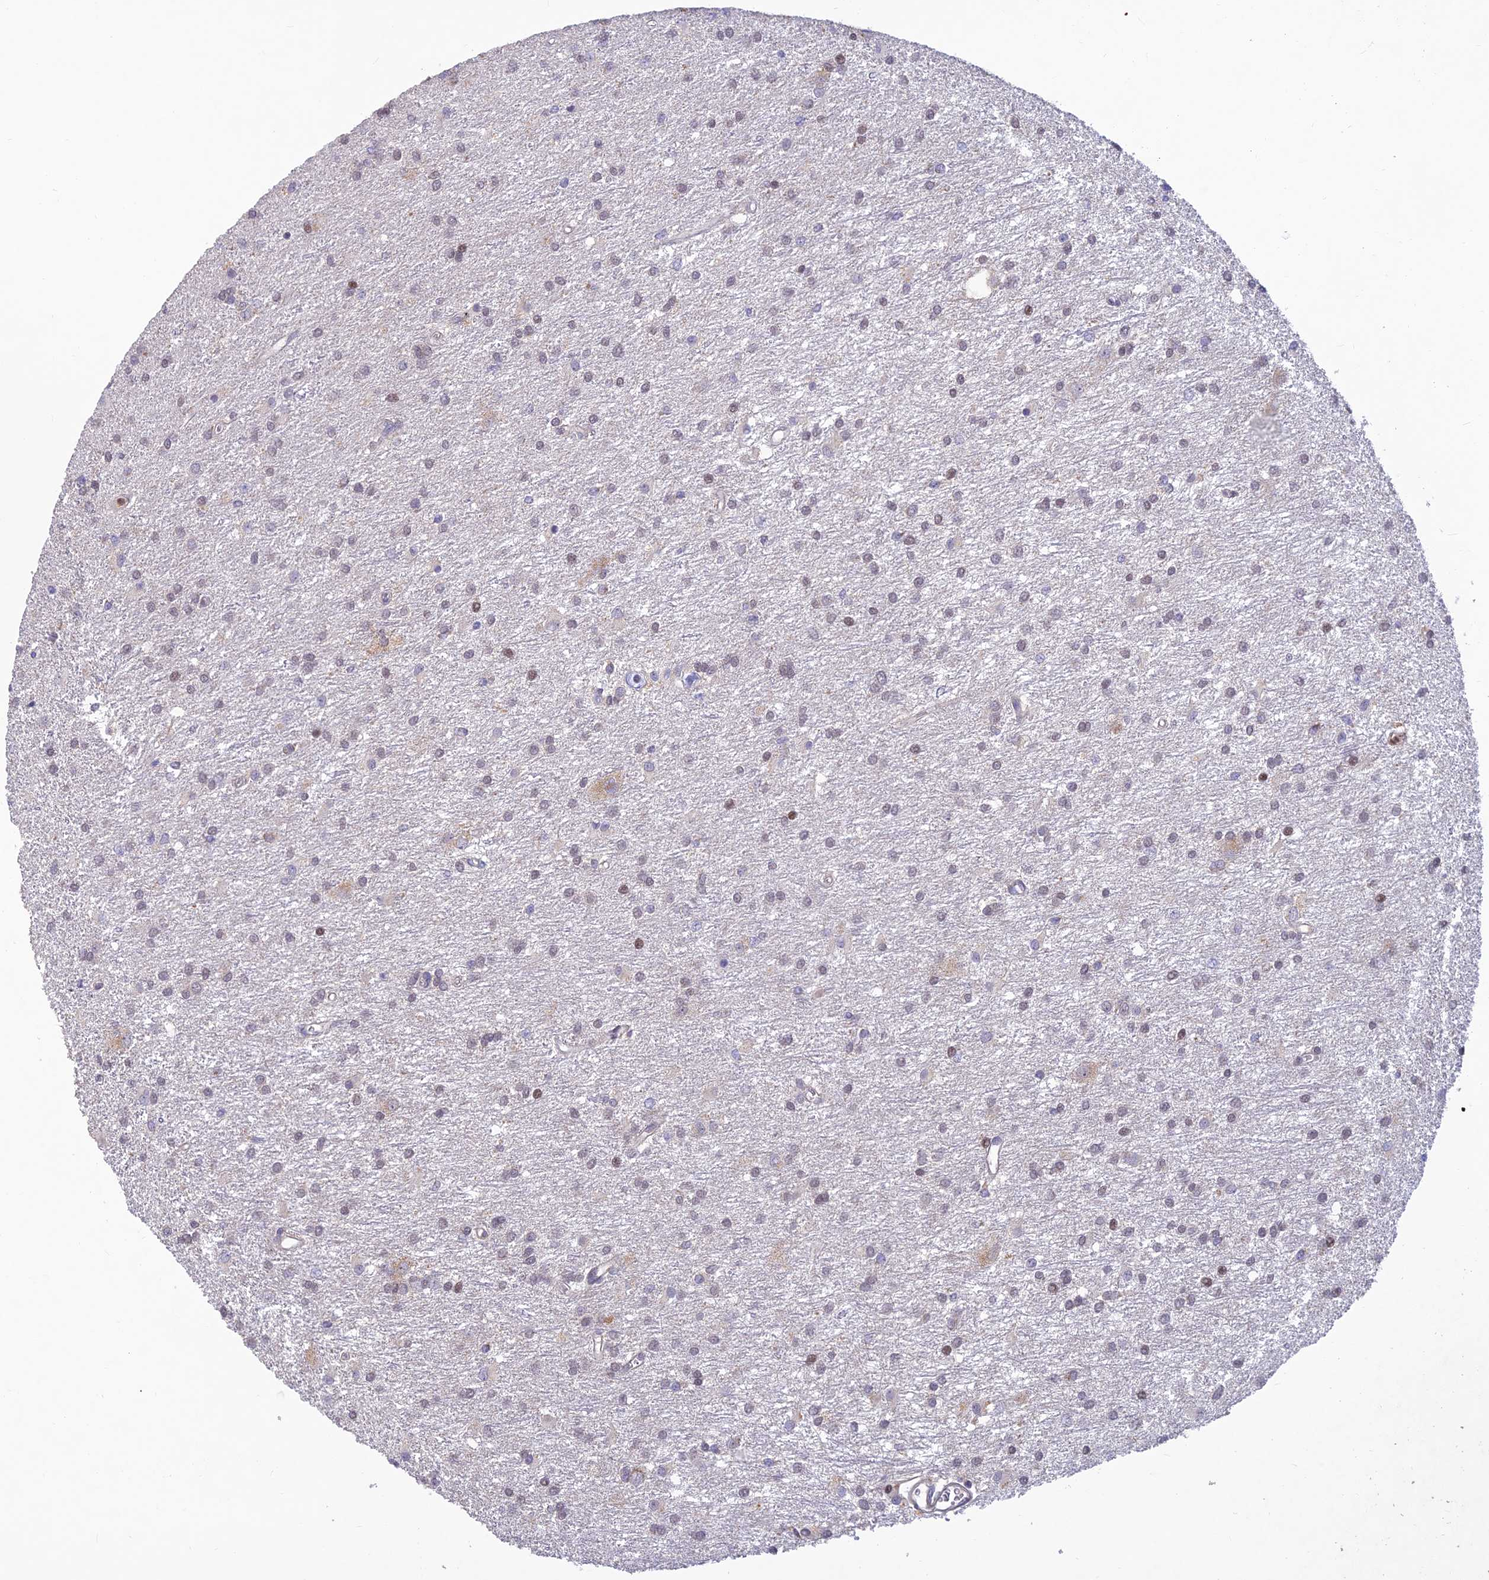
{"staining": {"intensity": "moderate", "quantity": "<25%", "location": "nuclear"}, "tissue": "glioma", "cell_type": "Tumor cells", "image_type": "cancer", "snomed": [{"axis": "morphology", "description": "Glioma, malignant, High grade"}, {"axis": "topography", "description": "Brain"}], "caption": "IHC photomicrograph of human glioma stained for a protein (brown), which shows low levels of moderate nuclear staining in about <25% of tumor cells.", "gene": "FASTKD5", "patient": {"sex": "female", "age": 50}}